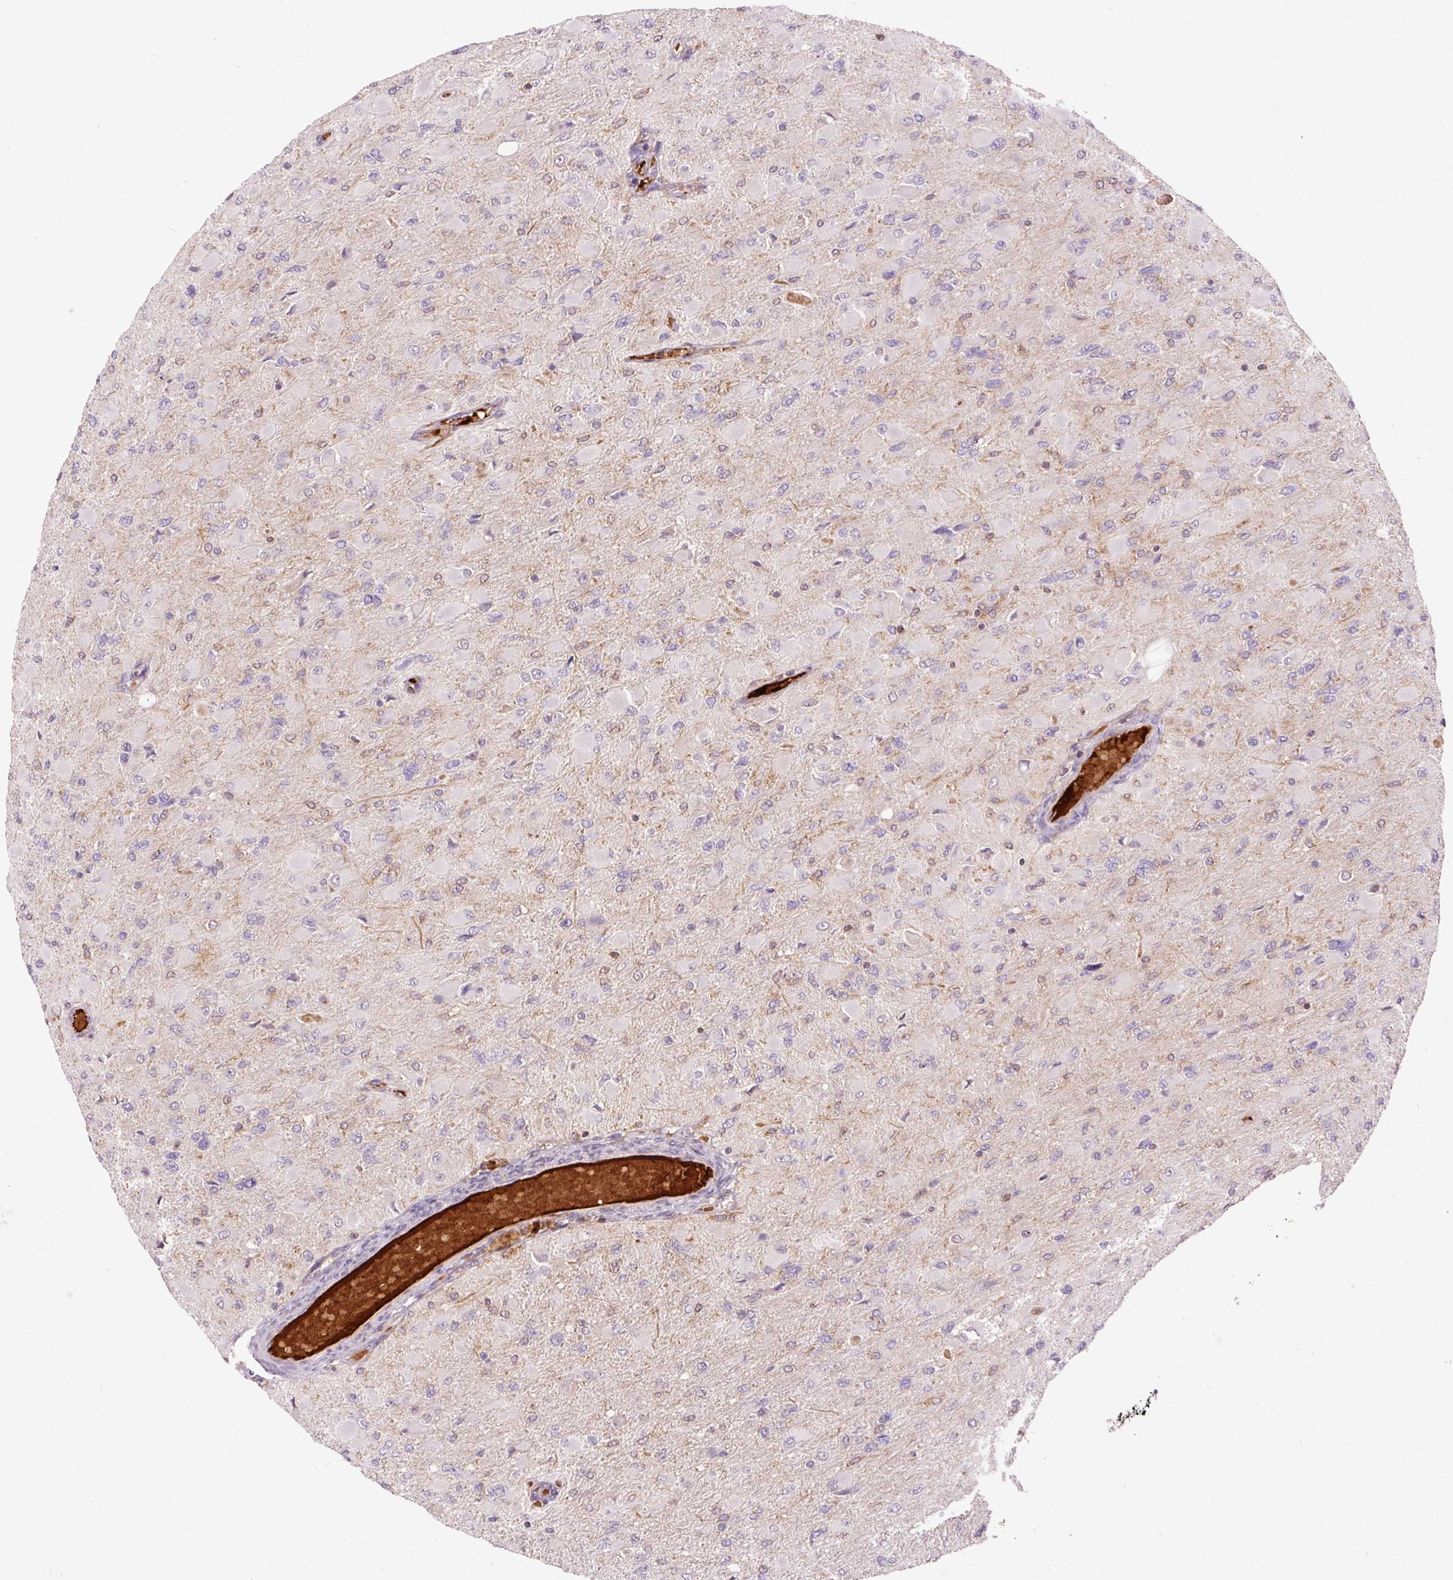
{"staining": {"intensity": "negative", "quantity": "none", "location": "none"}, "tissue": "glioma", "cell_type": "Tumor cells", "image_type": "cancer", "snomed": [{"axis": "morphology", "description": "Glioma, malignant, High grade"}, {"axis": "topography", "description": "Cerebral cortex"}], "caption": "Immunohistochemistry (IHC) micrograph of high-grade glioma (malignant) stained for a protein (brown), which shows no staining in tumor cells.", "gene": "CEBPZ", "patient": {"sex": "female", "age": 36}}